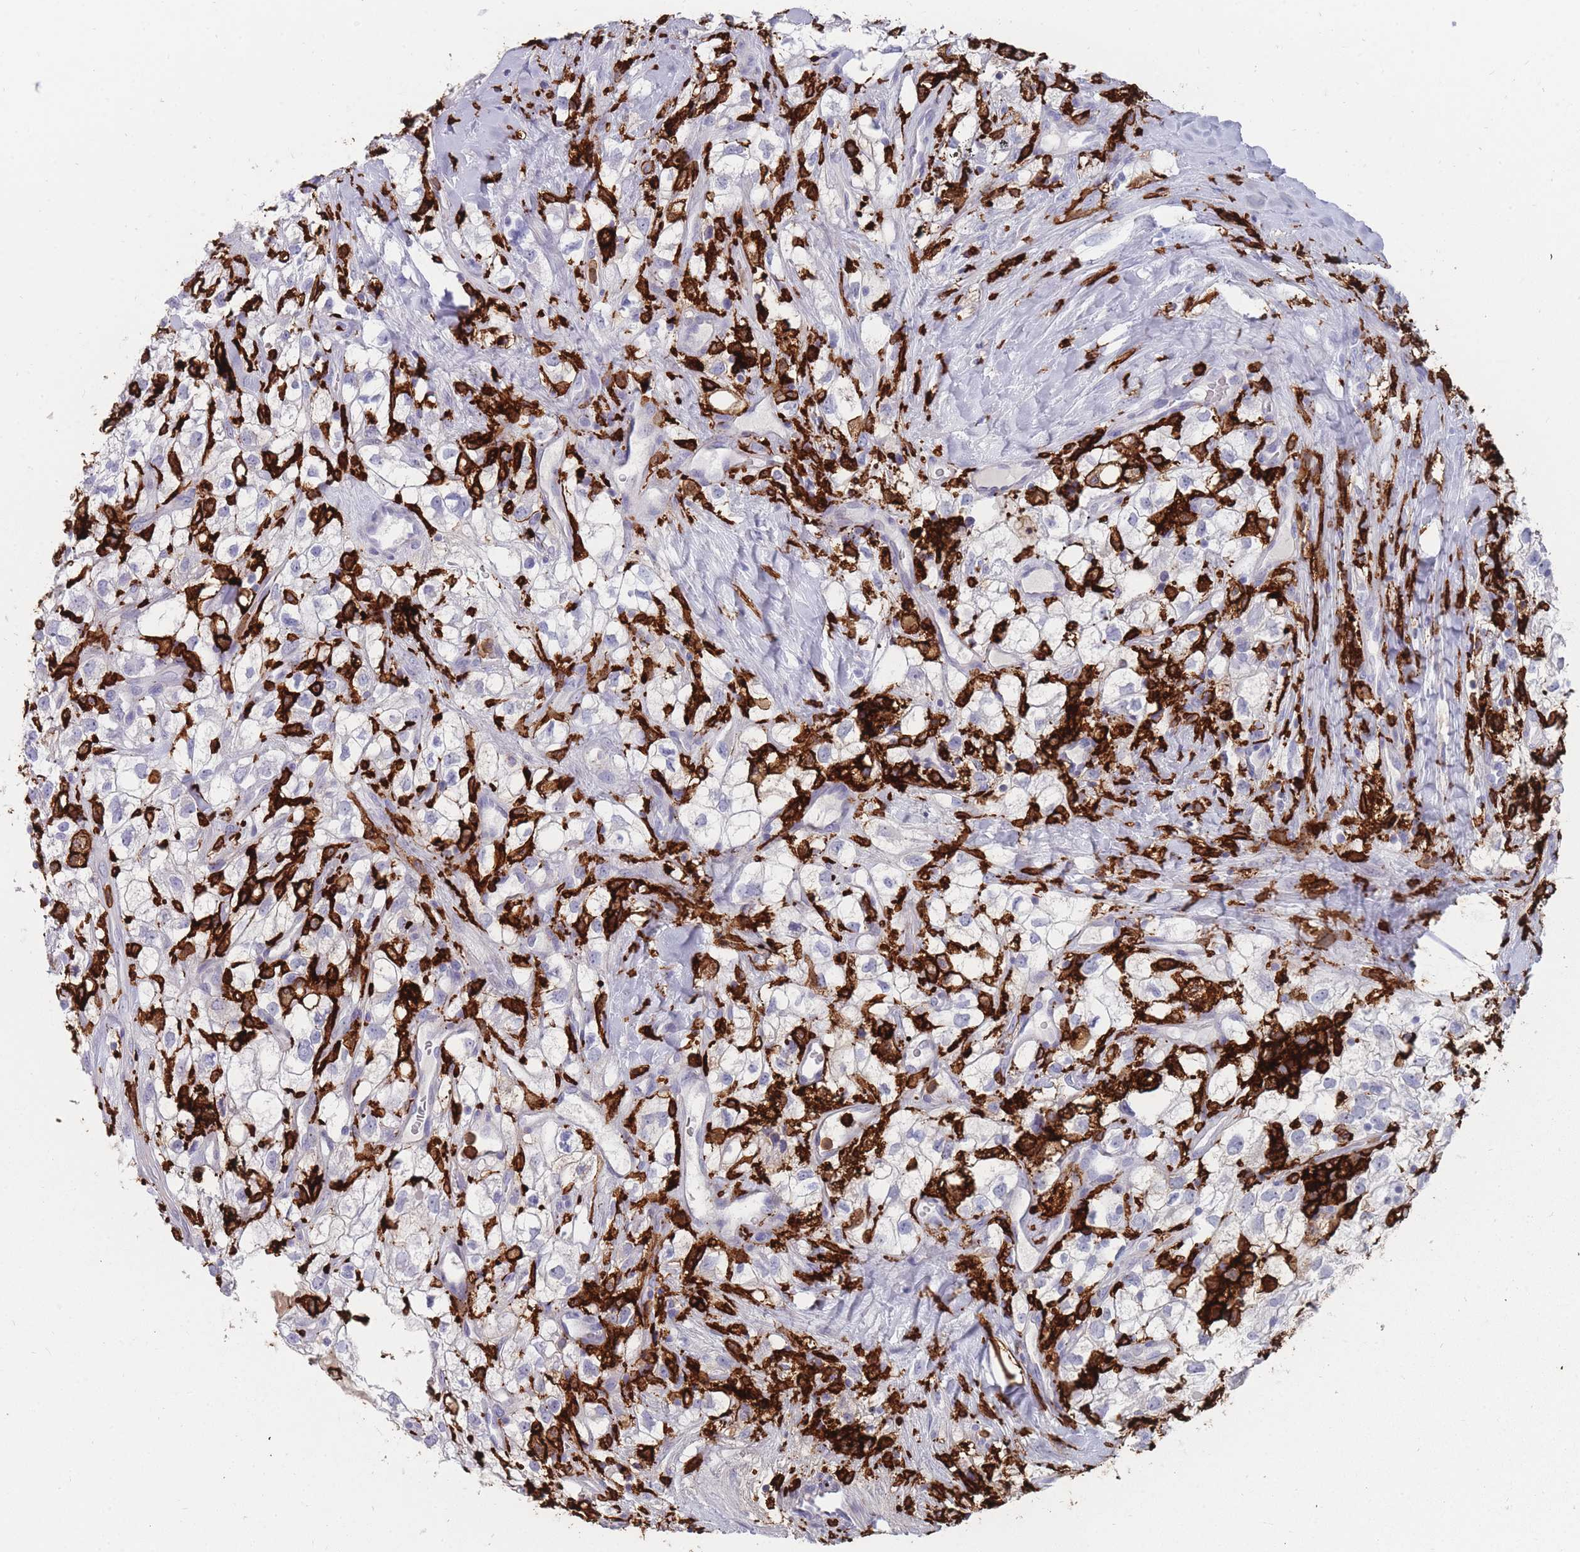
{"staining": {"intensity": "negative", "quantity": "none", "location": "none"}, "tissue": "renal cancer", "cell_type": "Tumor cells", "image_type": "cancer", "snomed": [{"axis": "morphology", "description": "Adenocarcinoma, NOS"}, {"axis": "topography", "description": "Kidney"}], "caption": "Renal cancer (adenocarcinoma) was stained to show a protein in brown. There is no significant expression in tumor cells. The staining was performed using DAB to visualize the protein expression in brown, while the nuclei were stained in blue with hematoxylin (Magnification: 20x).", "gene": "AIF1", "patient": {"sex": "male", "age": 59}}